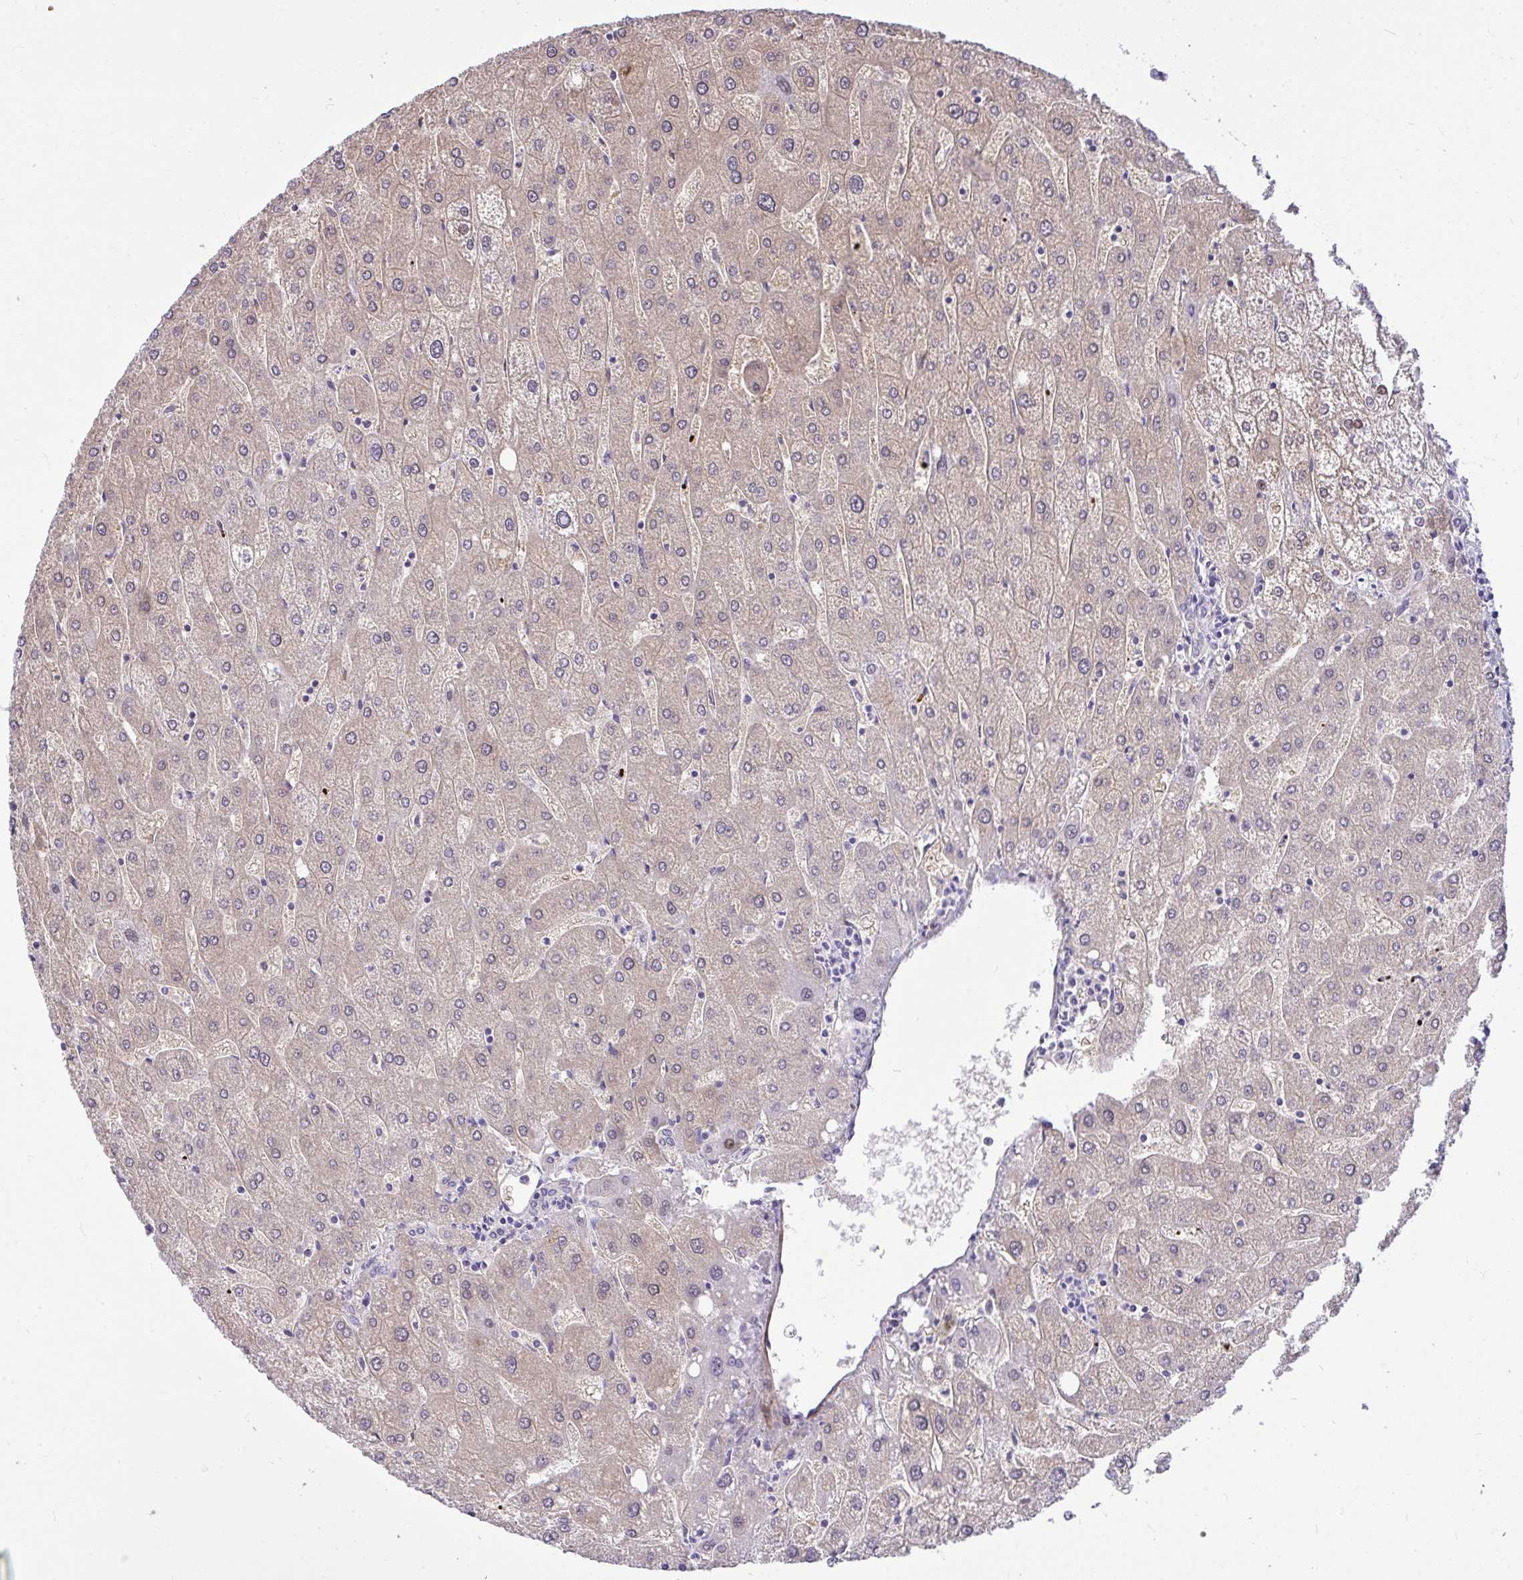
{"staining": {"intensity": "negative", "quantity": "none", "location": "none"}, "tissue": "liver", "cell_type": "Cholangiocytes", "image_type": "normal", "snomed": [{"axis": "morphology", "description": "Normal tissue, NOS"}, {"axis": "topography", "description": "Liver"}], "caption": "Normal liver was stained to show a protein in brown. There is no significant staining in cholangiocytes.", "gene": "MOCS1", "patient": {"sex": "male", "age": 67}}